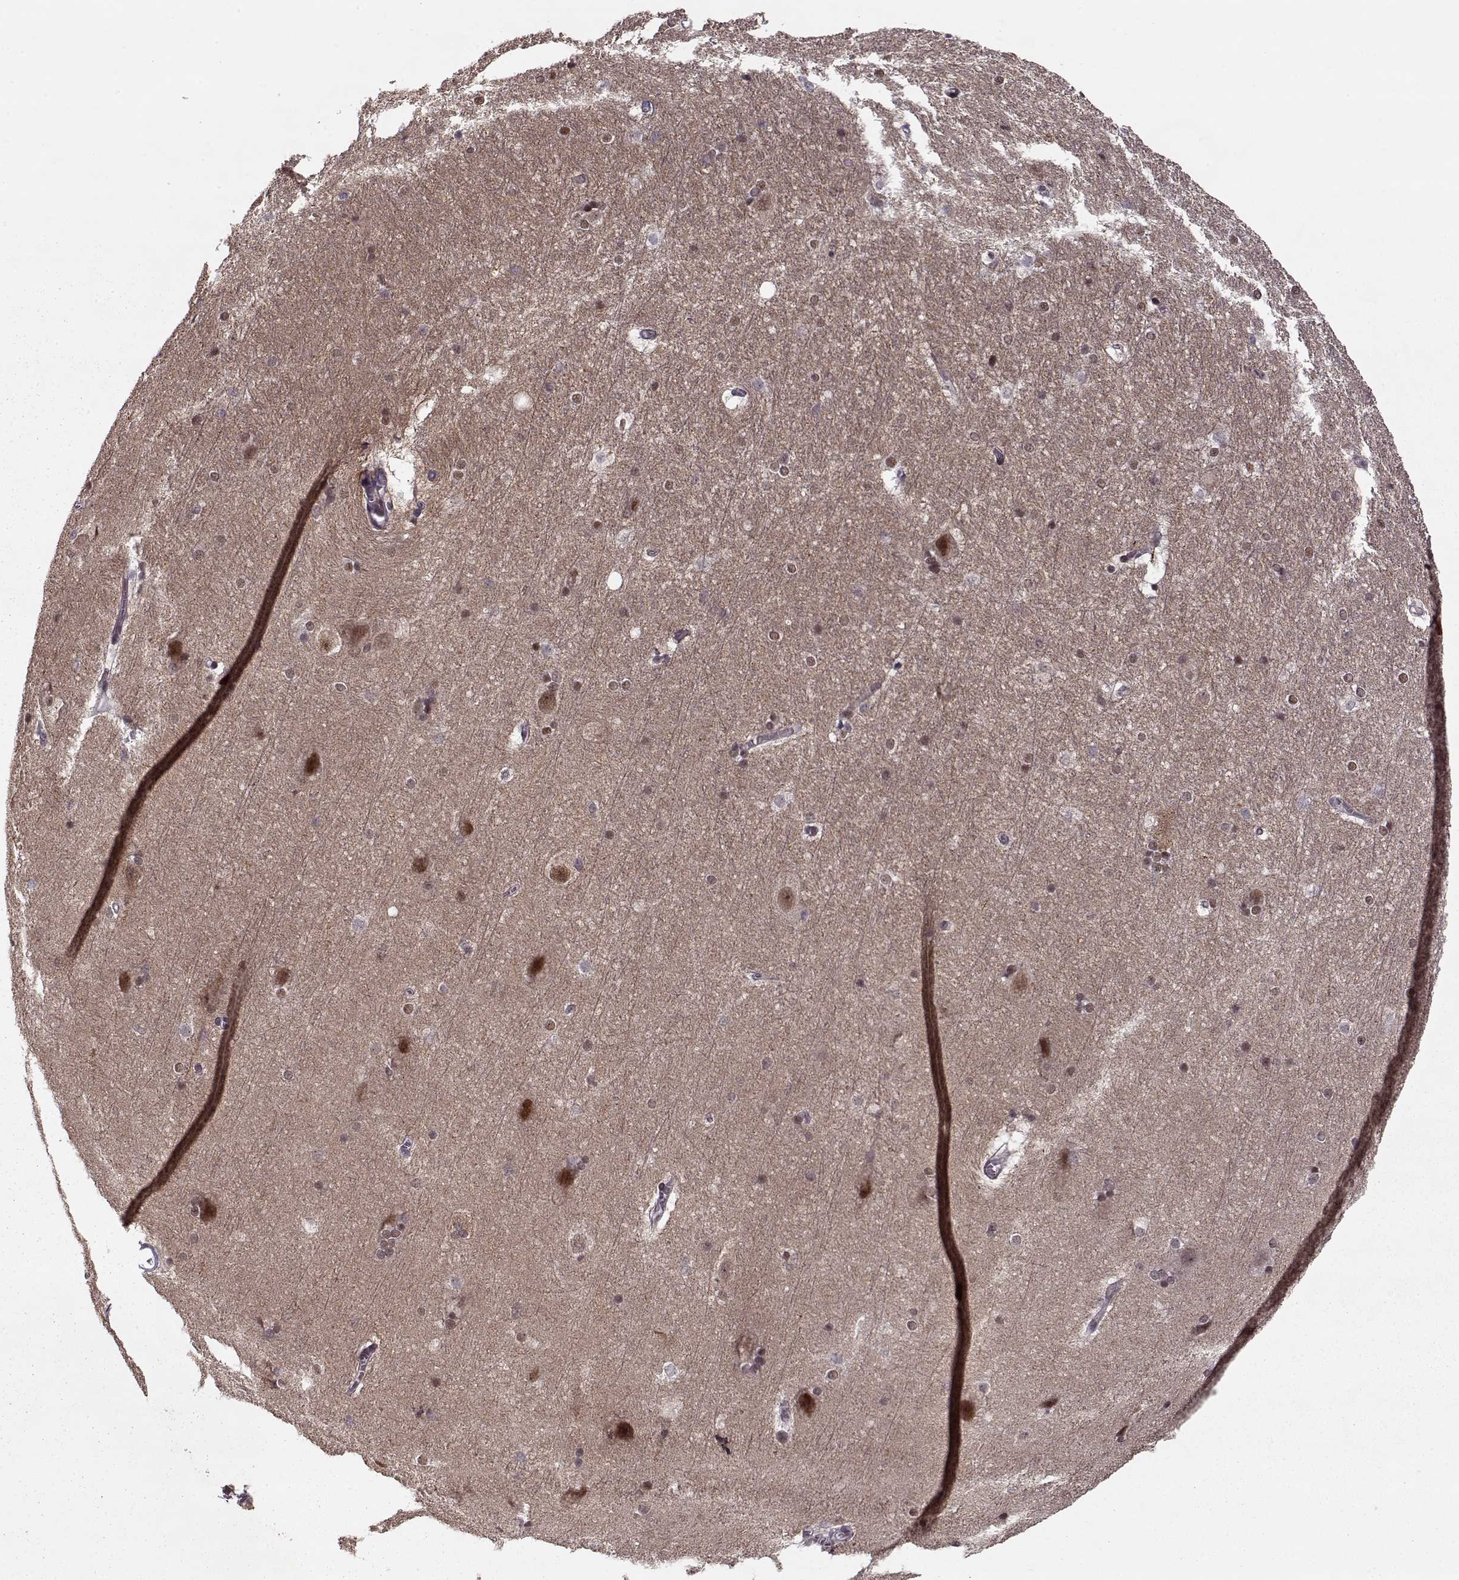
{"staining": {"intensity": "negative", "quantity": "none", "location": "none"}, "tissue": "hippocampus", "cell_type": "Glial cells", "image_type": "normal", "snomed": [{"axis": "morphology", "description": "Normal tissue, NOS"}, {"axis": "topography", "description": "Cerebral cortex"}, {"axis": "topography", "description": "Hippocampus"}], "caption": "This is an immunohistochemistry (IHC) histopathology image of normal human hippocampus. There is no staining in glial cells.", "gene": "DENND4B", "patient": {"sex": "female", "age": 19}}